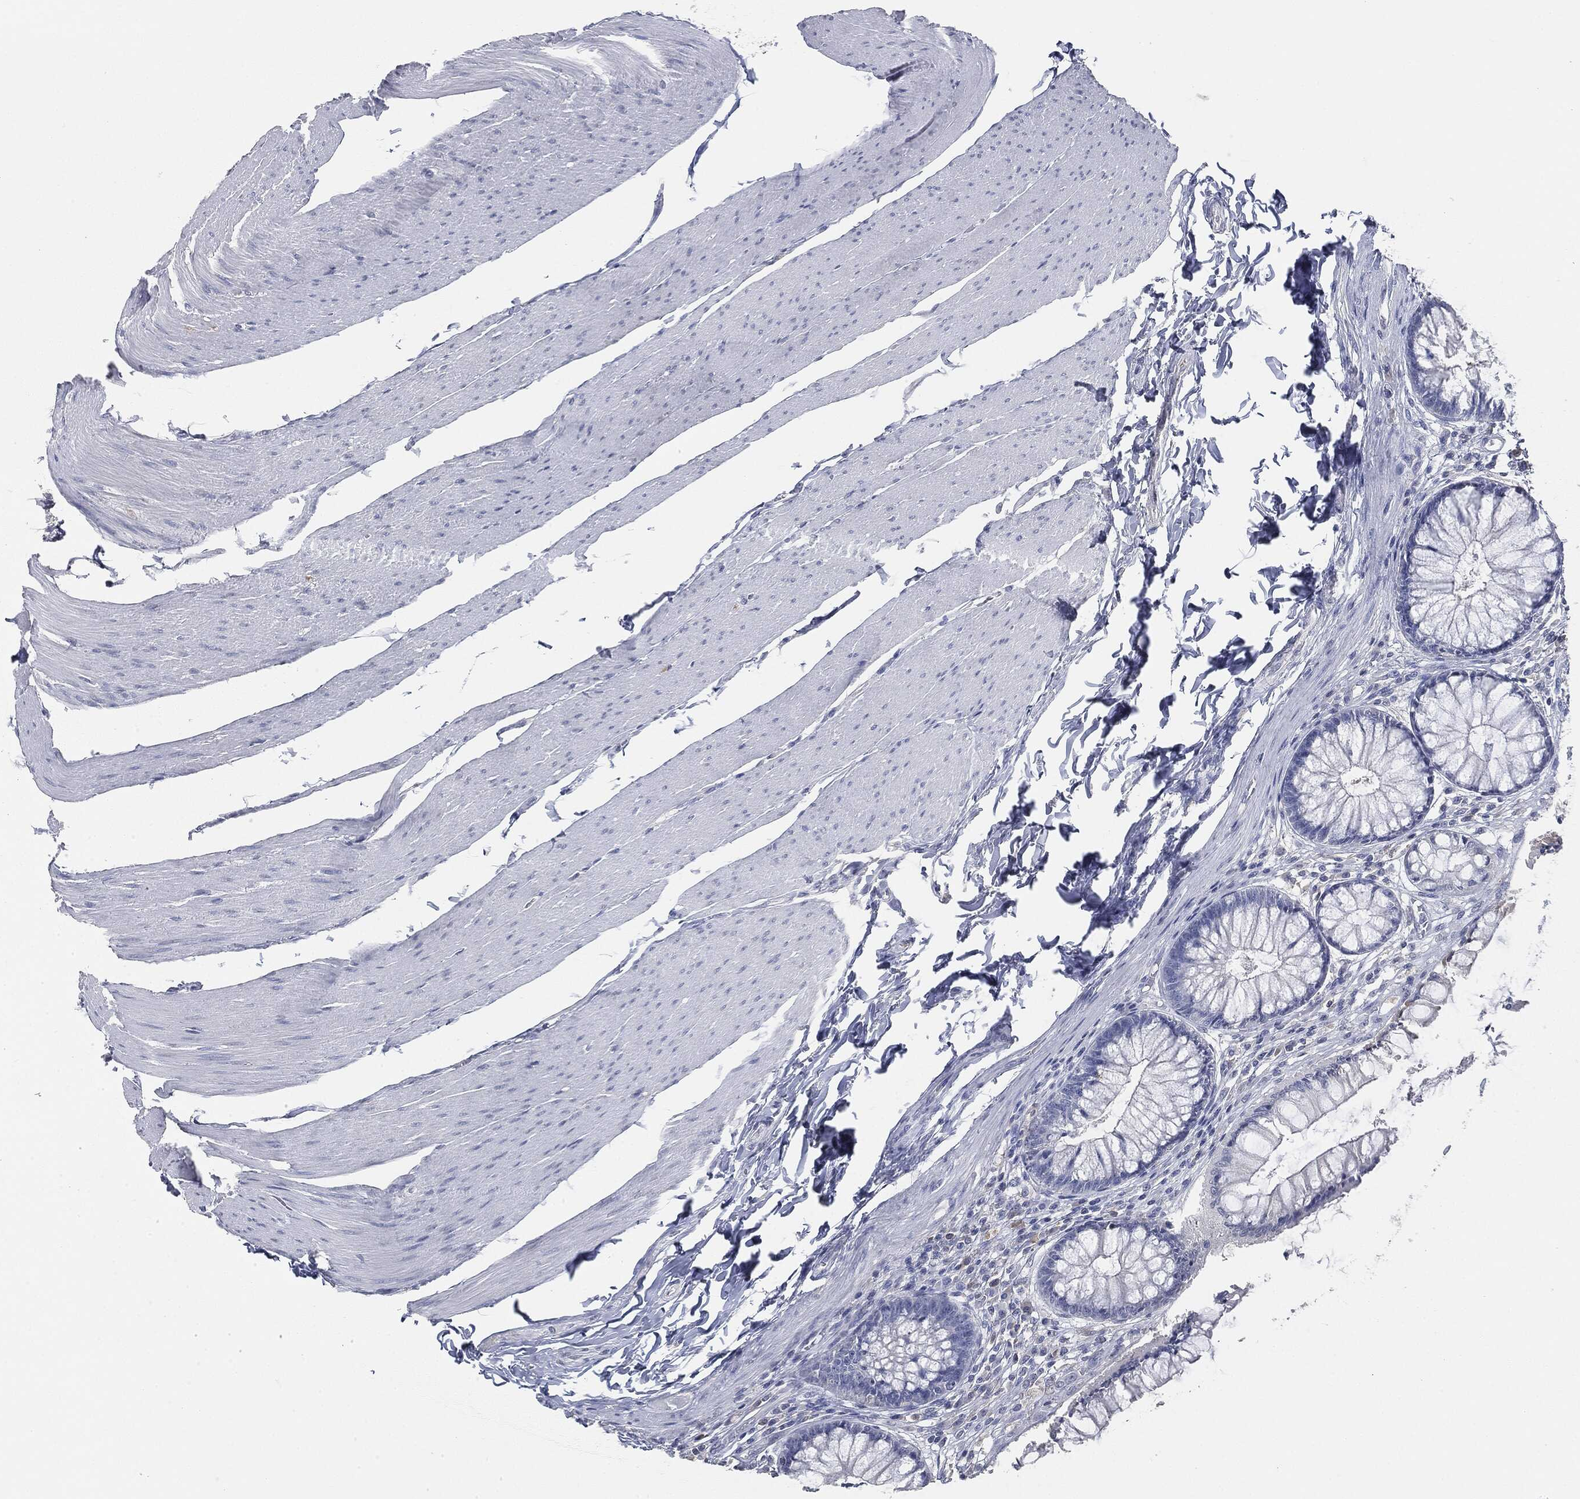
{"staining": {"intensity": "negative", "quantity": "none", "location": "none"}, "tissue": "rectum", "cell_type": "Glandular cells", "image_type": "normal", "snomed": [{"axis": "morphology", "description": "Normal tissue, NOS"}, {"axis": "topography", "description": "Rectum"}], "caption": "DAB immunohistochemical staining of unremarkable human rectum exhibits no significant expression in glandular cells. Brightfield microscopy of IHC stained with DAB (3,3'-diaminobenzidine) (brown) and hematoxylin (blue), captured at high magnification.", "gene": "SIGLEC7", "patient": {"sex": "female", "age": 58}}